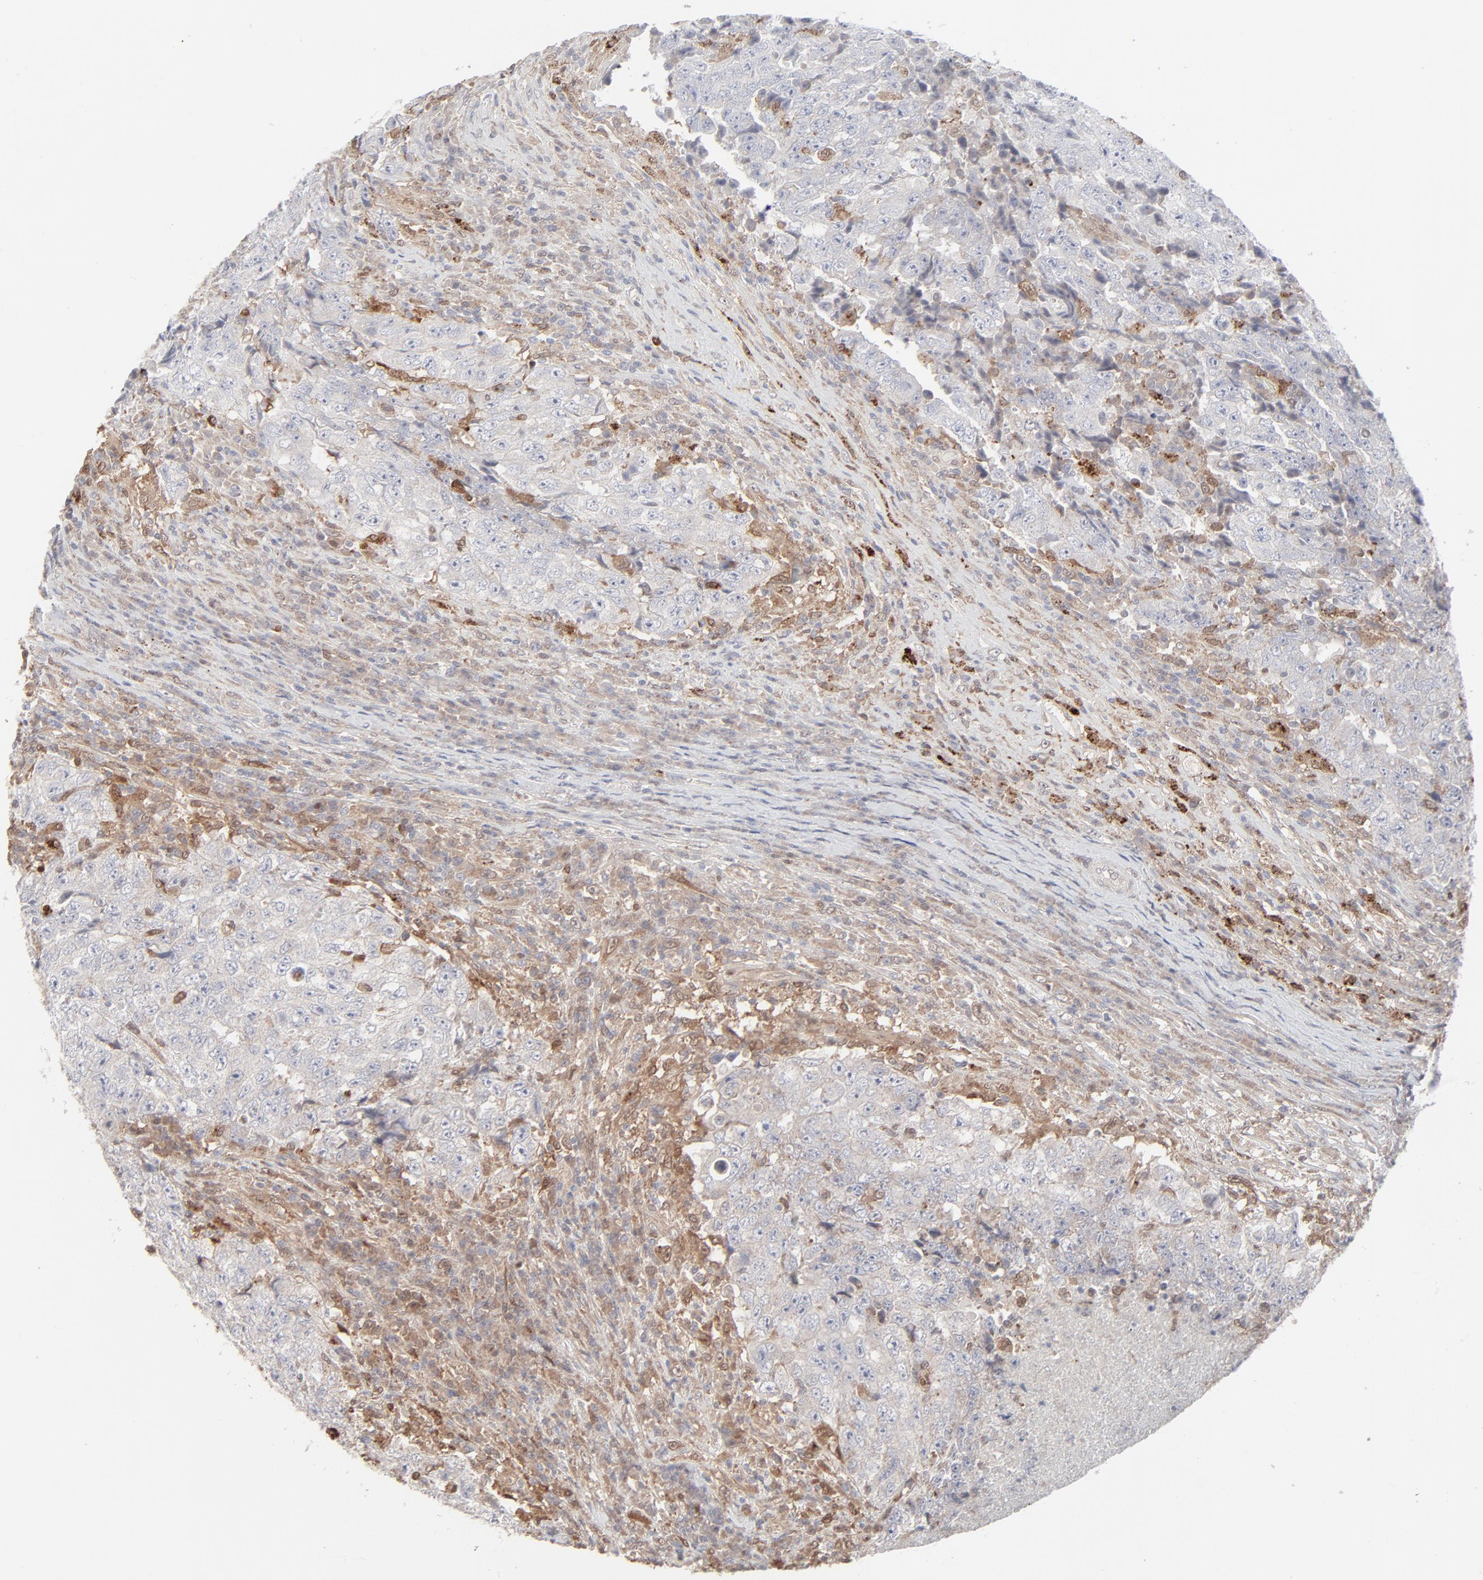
{"staining": {"intensity": "negative", "quantity": "none", "location": "none"}, "tissue": "testis cancer", "cell_type": "Tumor cells", "image_type": "cancer", "snomed": [{"axis": "morphology", "description": "Necrosis, NOS"}, {"axis": "morphology", "description": "Carcinoma, Embryonal, NOS"}, {"axis": "topography", "description": "Testis"}], "caption": "Protein analysis of testis cancer reveals no significant expression in tumor cells.", "gene": "LGALS2", "patient": {"sex": "male", "age": 19}}